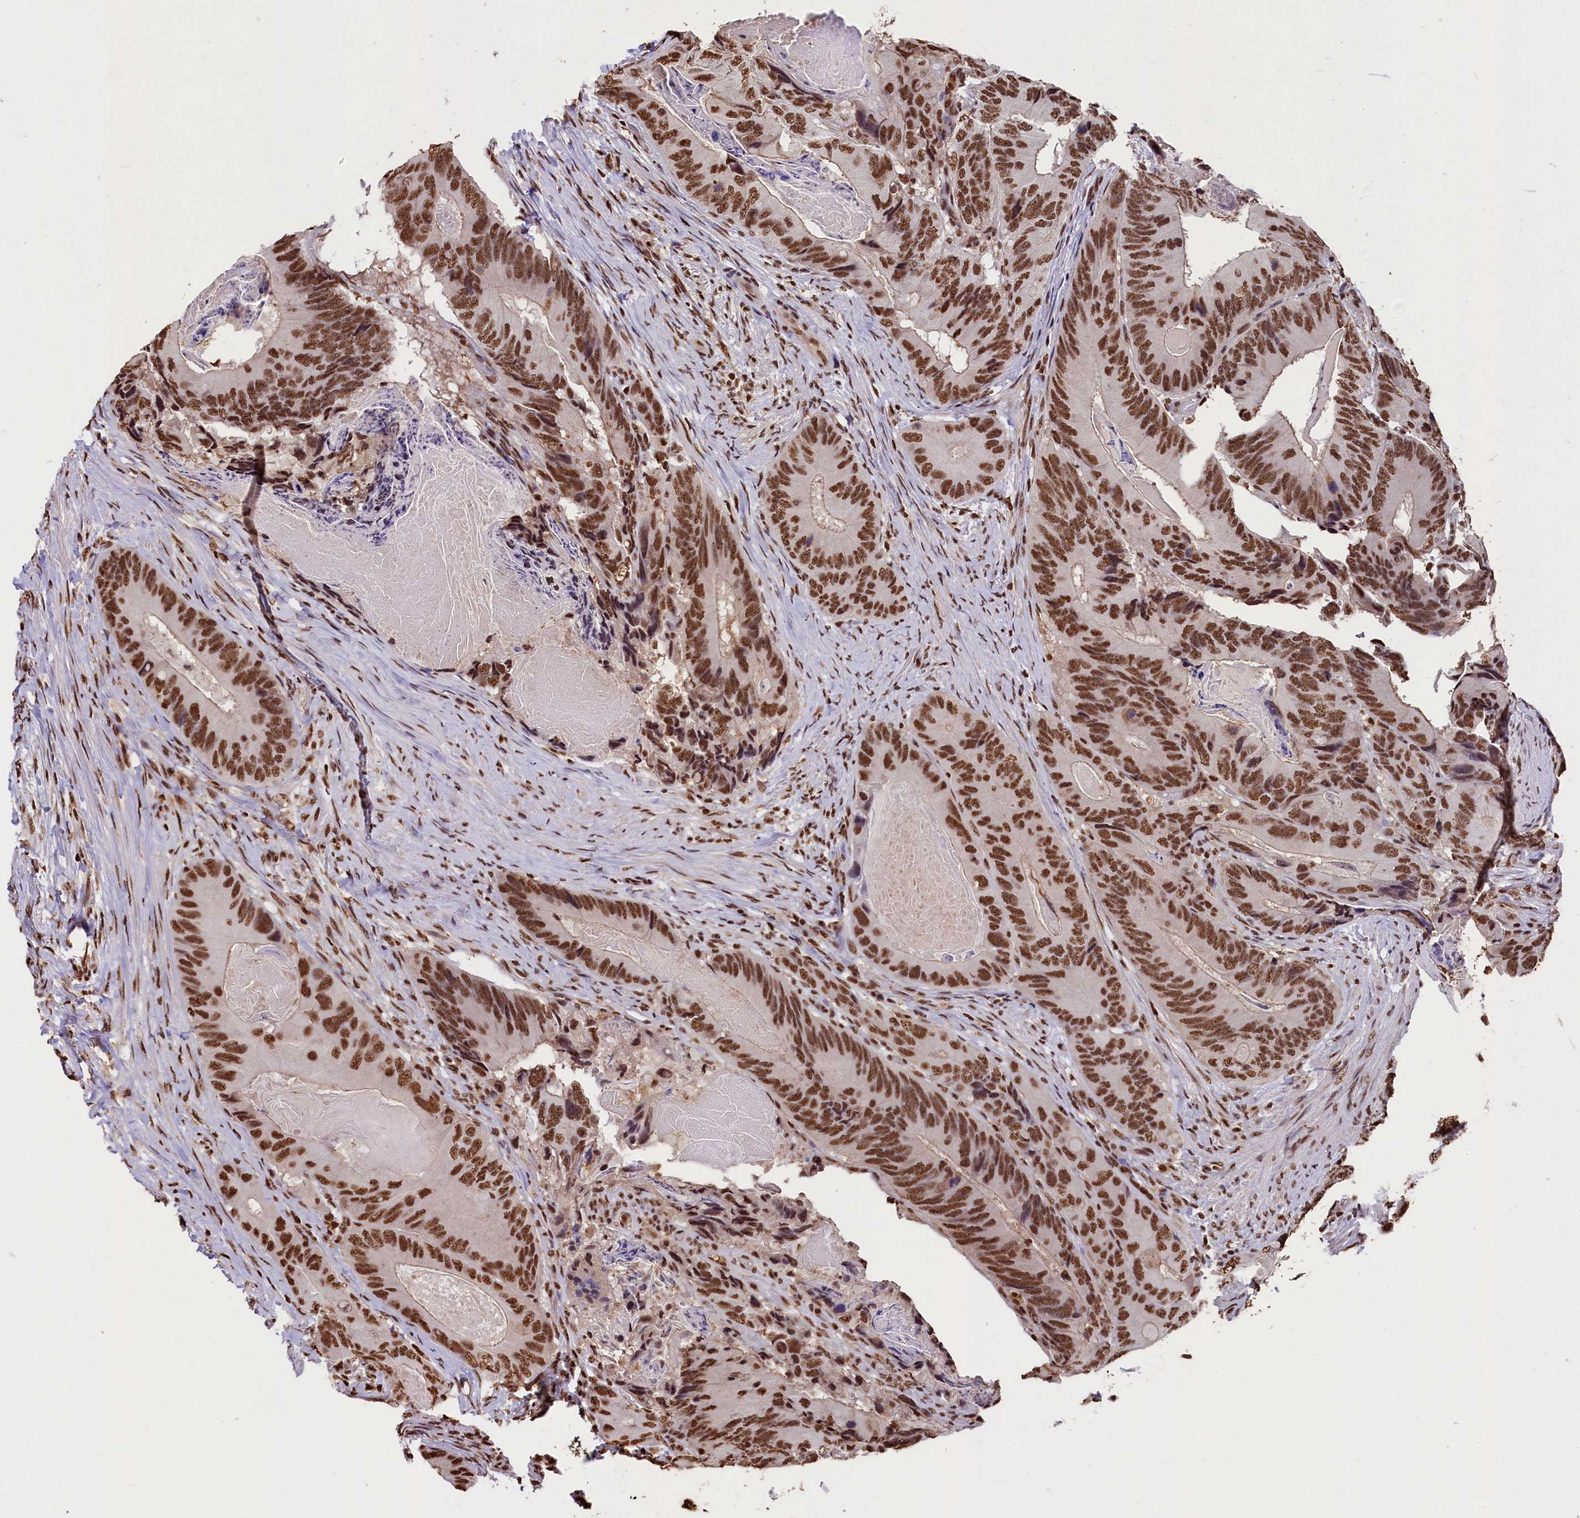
{"staining": {"intensity": "strong", "quantity": ">75%", "location": "nuclear"}, "tissue": "colorectal cancer", "cell_type": "Tumor cells", "image_type": "cancer", "snomed": [{"axis": "morphology", "description": "Adenocarcinoma, NOS"}, {"axis": "topography", "description": "Colon"}], "caption": "Immunohistochemistry histopathology image of colorectal cancer (adenocarcinoma) stained for a protein (brown), which demonstrates high levels of strong nuclear staining in approximately >75% of tumor cells.", "gene": "SNRPD2", "patient": {"sex": "male", "age": 84}}